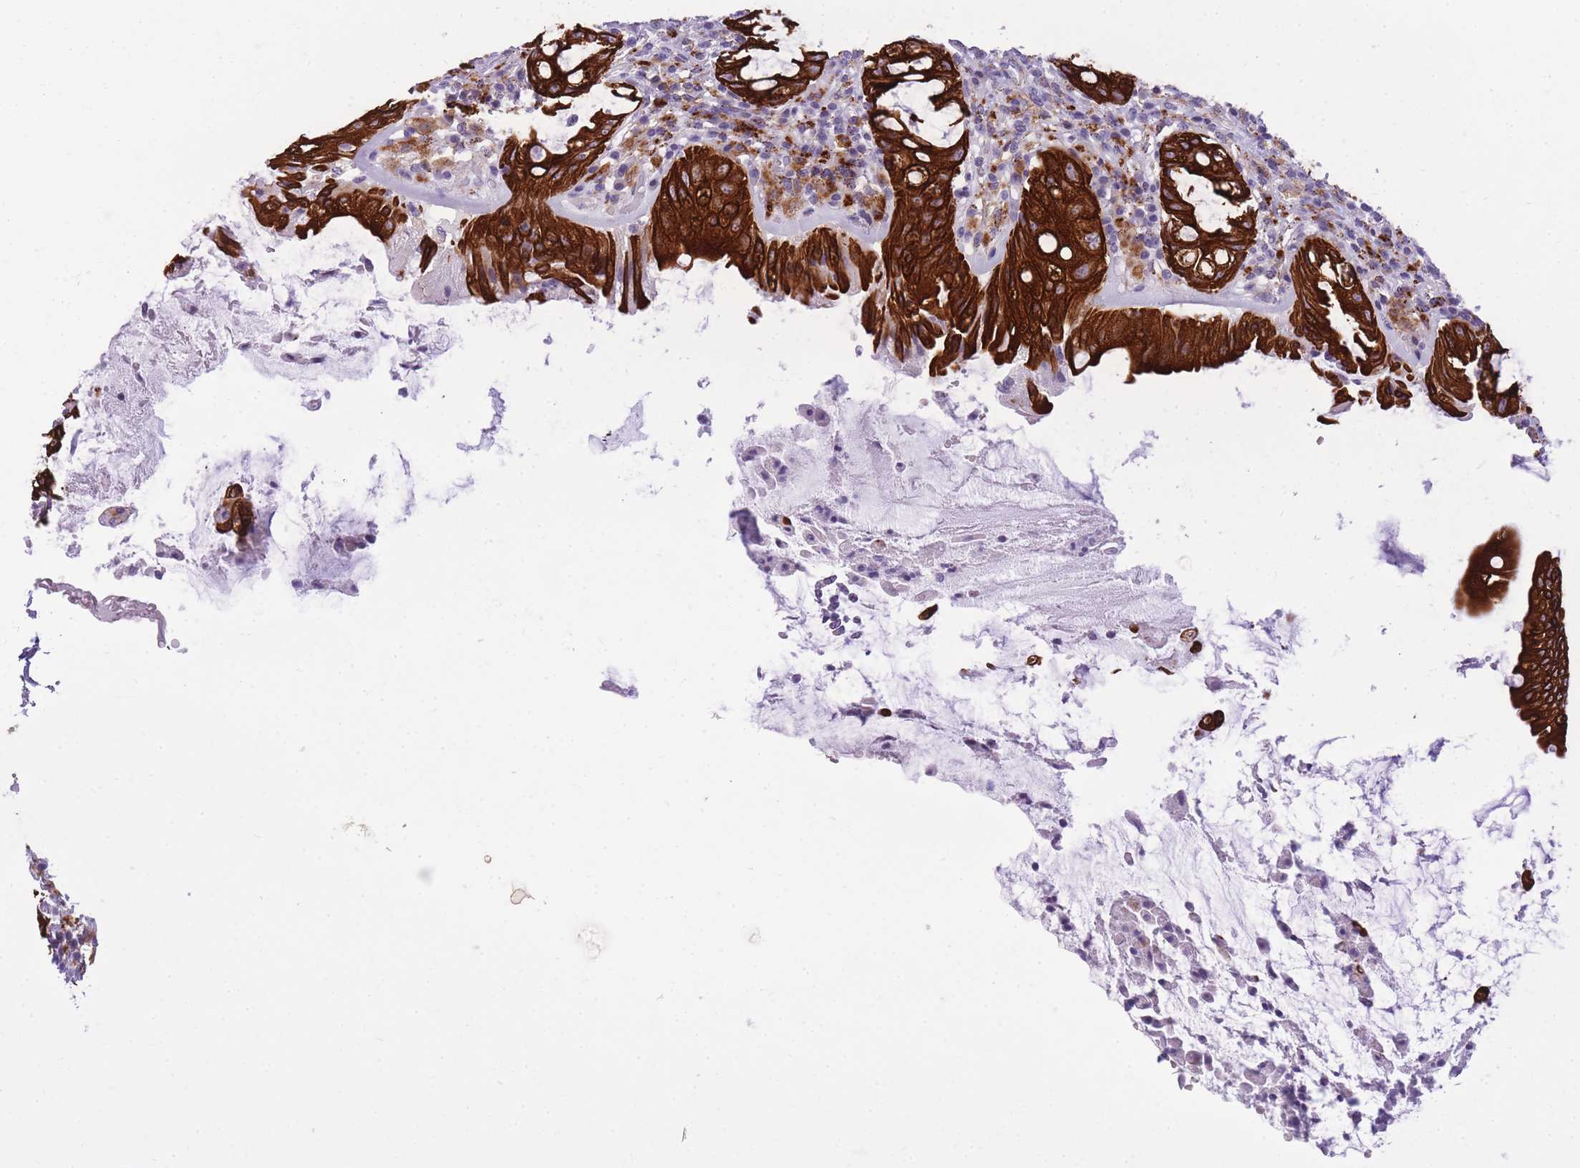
{"staining": {"intensity": "strong", "quantity": ">75%", "location": "cytoplasmic/membranous"}, "tissue": "rectum", "cell_type": "Glandular cells", "image_type": "normal", "snomed": [{"axis": "morphology", "description": "Normal tissue, NOS"}, {"axis": "topography", "description": "Rectum"}], "caption": "Immunohistochemistry (IHC) micrograph of benign rectum: human rectum stained using immunohistochemistry (IHC) displays high levels of strong protein expression localized specifically in the cytoplasmic/membranous of glandular cells, appearing as a cytoplasmic/membranous brown color.", "gene": "RADX", "patient": {"sex": "female", "age": 57}}